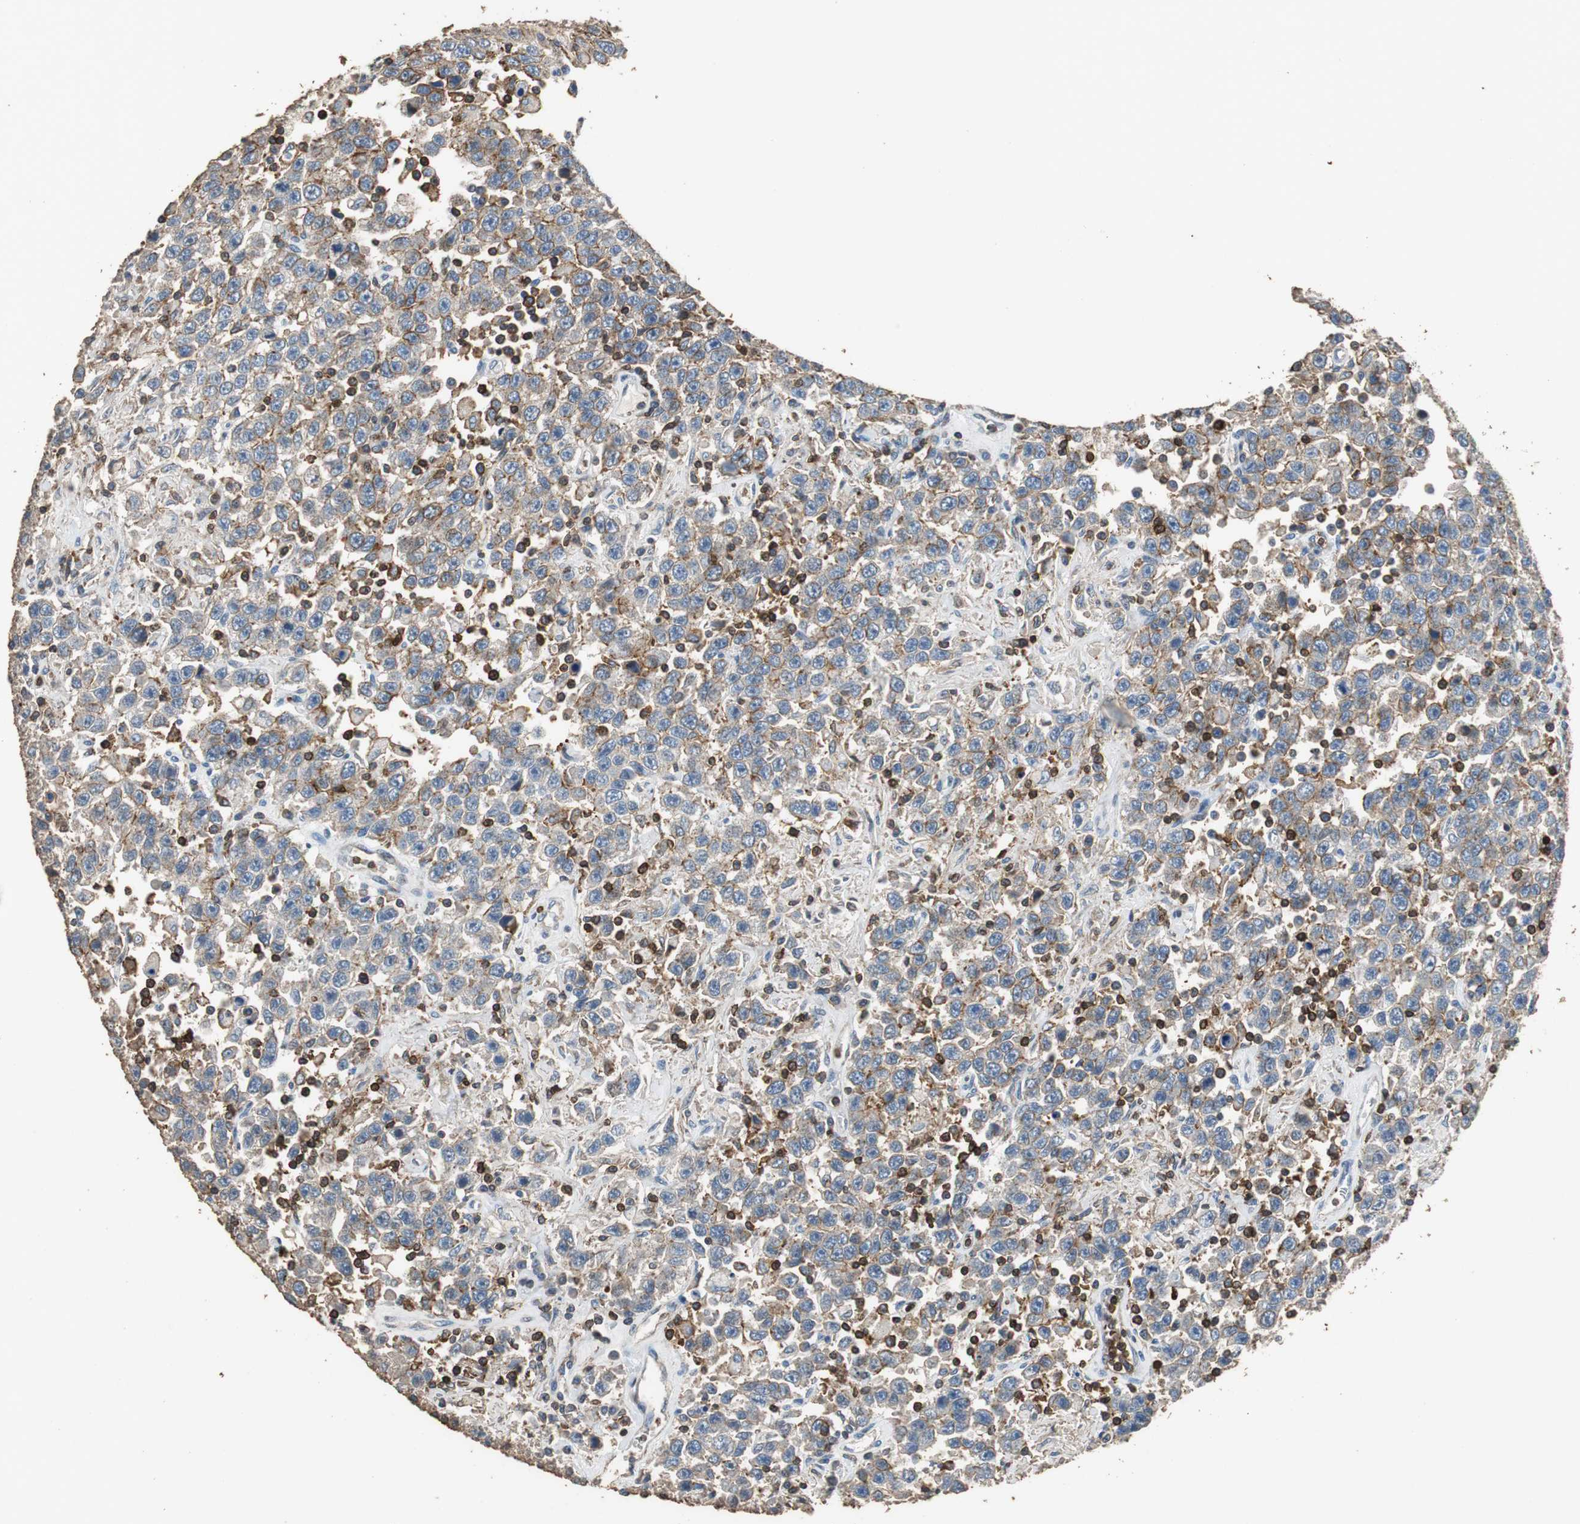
{"staining": {"intensity": "weak", "quantity": ">75%", "location": "cytoplasmic/membranous"}, "tissue": "testis cancer", "cell_type": "Tumor cells", "image_type": "cancer", "snomed": [{"axis": "morphology", "description": "Seminoma, NOS"}, {"axis": "topography", "description": "Testis"}], "caption": "The immunohistochemical stain highlights weak cytoplasmic/membranous positivity in tumor cells of seminoma (testis) tissue.", "gene": "PRKRA", "patient": {"sex": "male", "age": 41}}